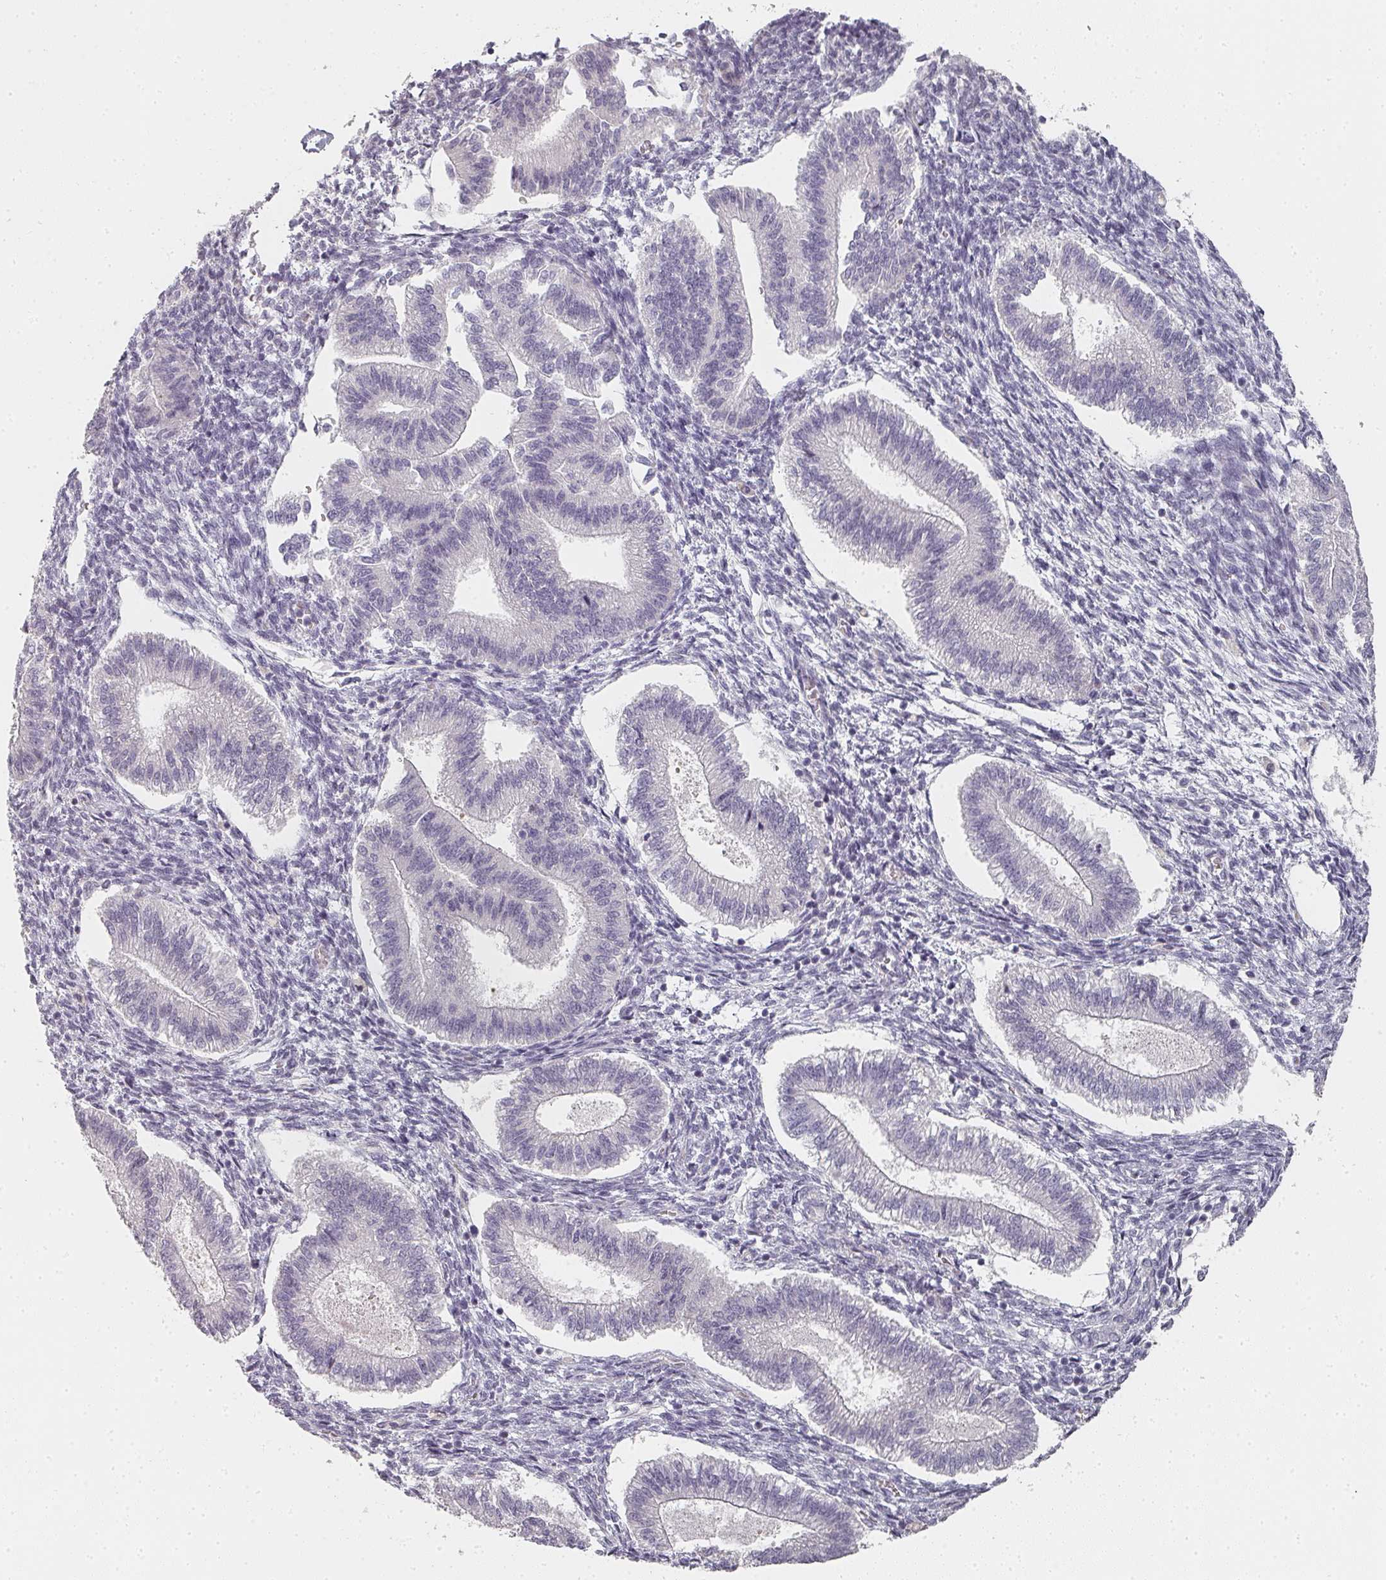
{"staining": {"intensity": "negative", "quantity": "none", "location": "none"}, "tissue": "endometrium", "cell_type": "Cells in endometrial stroma", "image_type": "normal", "snomed": [{"axis": "morphology", "description": "Normal tissue, NOS"}, {"axis": "topography", "description": "Endometrium"}], "caption": "Micrograph shows no protein expression in cells in endometrial stroma of benign endometrium.", "gene": "SHISA2", "patient": {"sex": "female", "age": 25}}